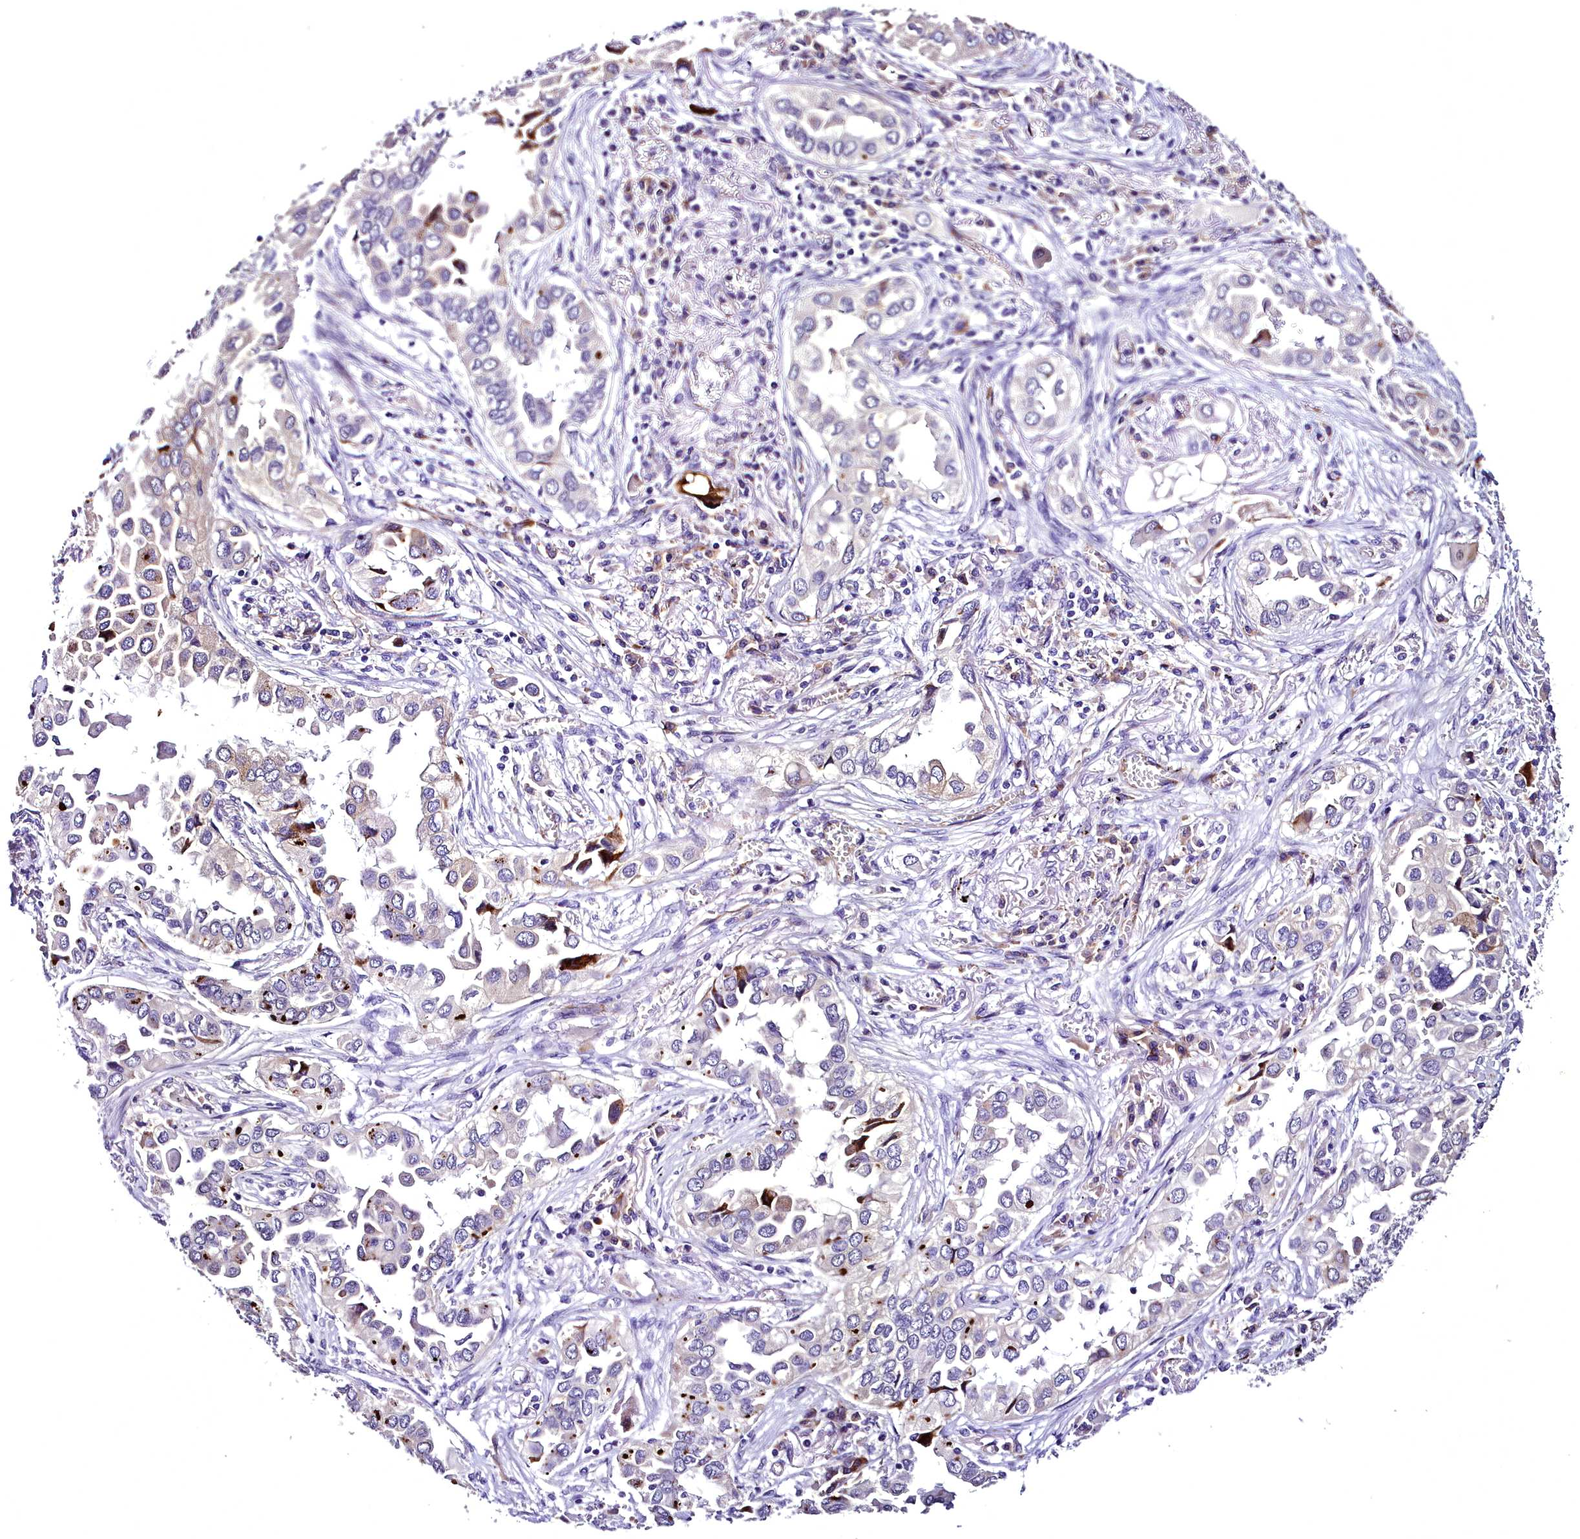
{"staining": {"intensity": "strong", "quantity": "<25%", "location": "cytoplasmic/membranous"}, "tissue": "lung cancer", "cell_type": "Tumor cells", "image_type": "cancer", "snomed": [{"axis": "morphology", "description": "Adenocarcinoma, NOS"}, {"axis": "topography", "description": "Lung"}], "caption": "Immunohistochemical staining of human lung adenocarcinoma shows medium levels of strong cytoplasmic/membranous protein positivity in approximately <25% of tumor cells.", "gene": "MS4A18", "patient": {"sex": "female", "age": 76}}